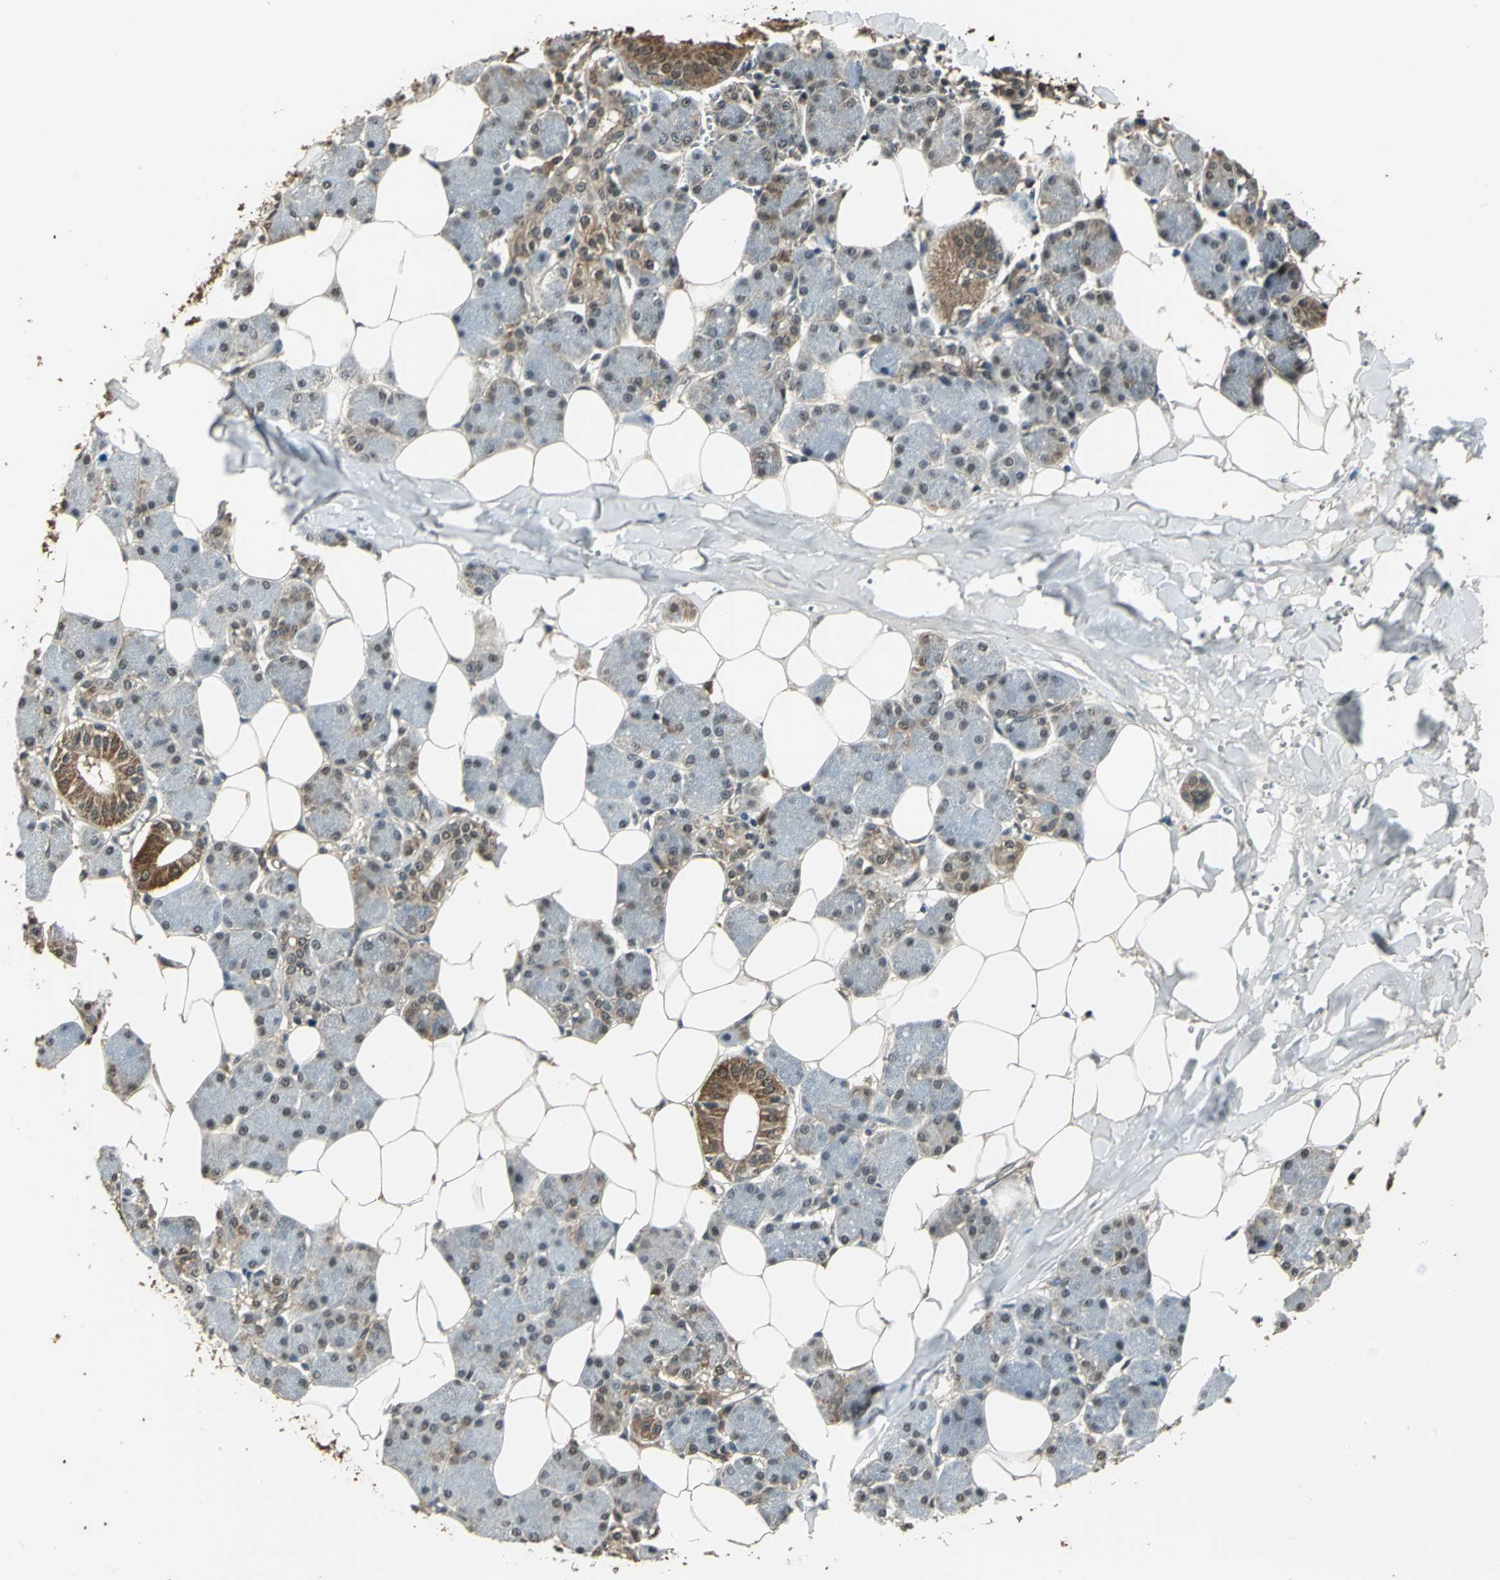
{"staining": {"intensity": "moderate", "quantity": "25%-75%", "location": "cytoplasmic/membranous"}, "tissue": "salivary gland", "cell_type": "Glandular cells", "image_type": "normal", "snomed": [{"axis": "morphology", "description": "Normal tissue, NOS"}, {"axis": "morphology", "description": "Adenoma, NOS"}, {"axis": "topography", "description": "Salivary gland"}], "caption": "This is a photomicrograph of IHC staining of unremarkable salivary gland, which shows moderate positivity in the cytoplasmic/membranous of glandular cells.", "gene": "UCHL5", "patient": {"sex": "female", "age": 32}}